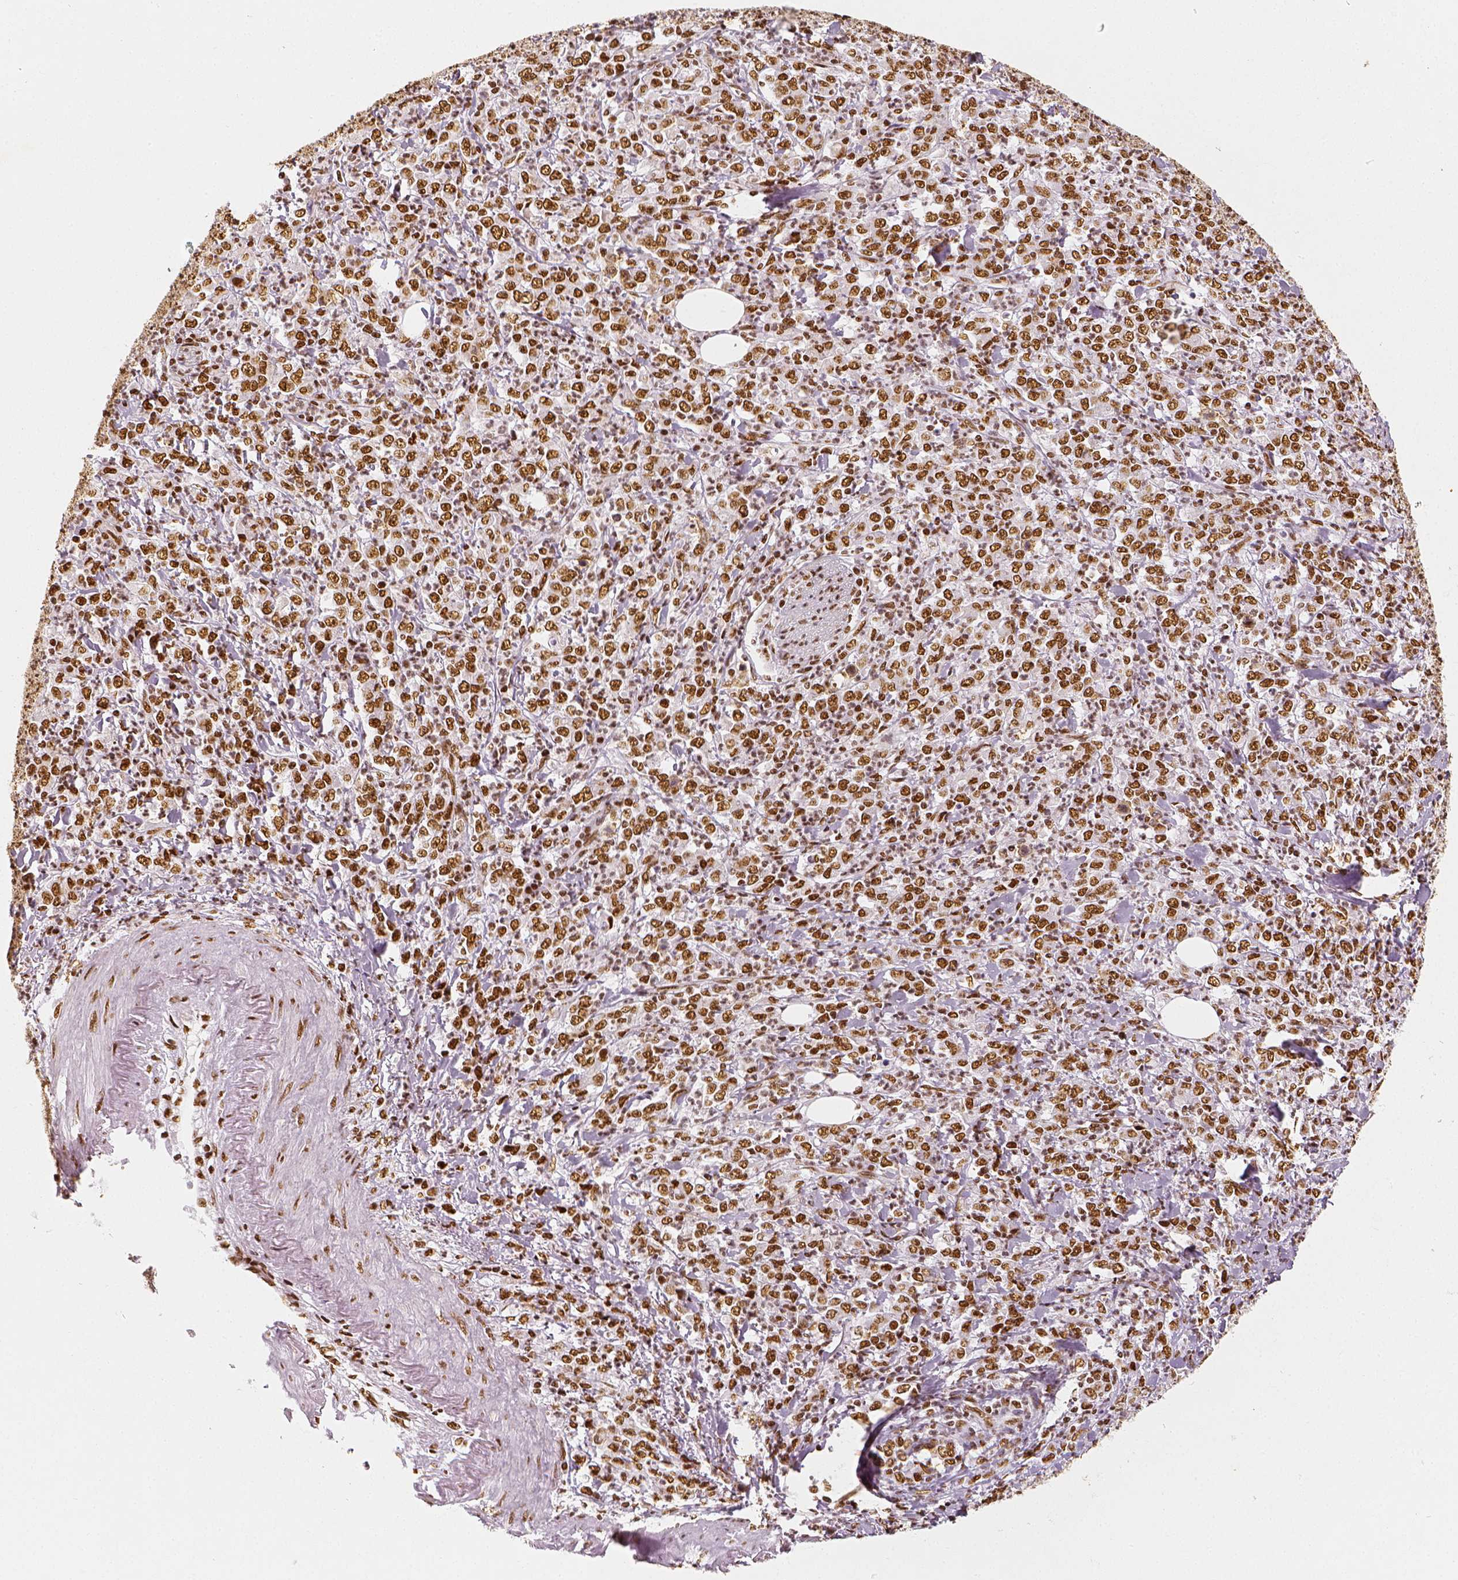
{"staining": {"intensity": "moderate", "quantity": ">75%", "location": "nuclear"}, "tissue": "stomach cancer", "cell_type": "Tumor cells", "image_type": "cancer", "snomed": [{"axis": "morphology", "description": "Adenocarcinoma, NOS"}, {"axis": "topography", "description": "Stomach, lower"}], "caption": "The image shows a brown stain indicating the presence of a protein in the nuclear of tumor cells in stomach cancer.", "gene": "KDM5B", "patient": {"sex": "female", "age": 71}}